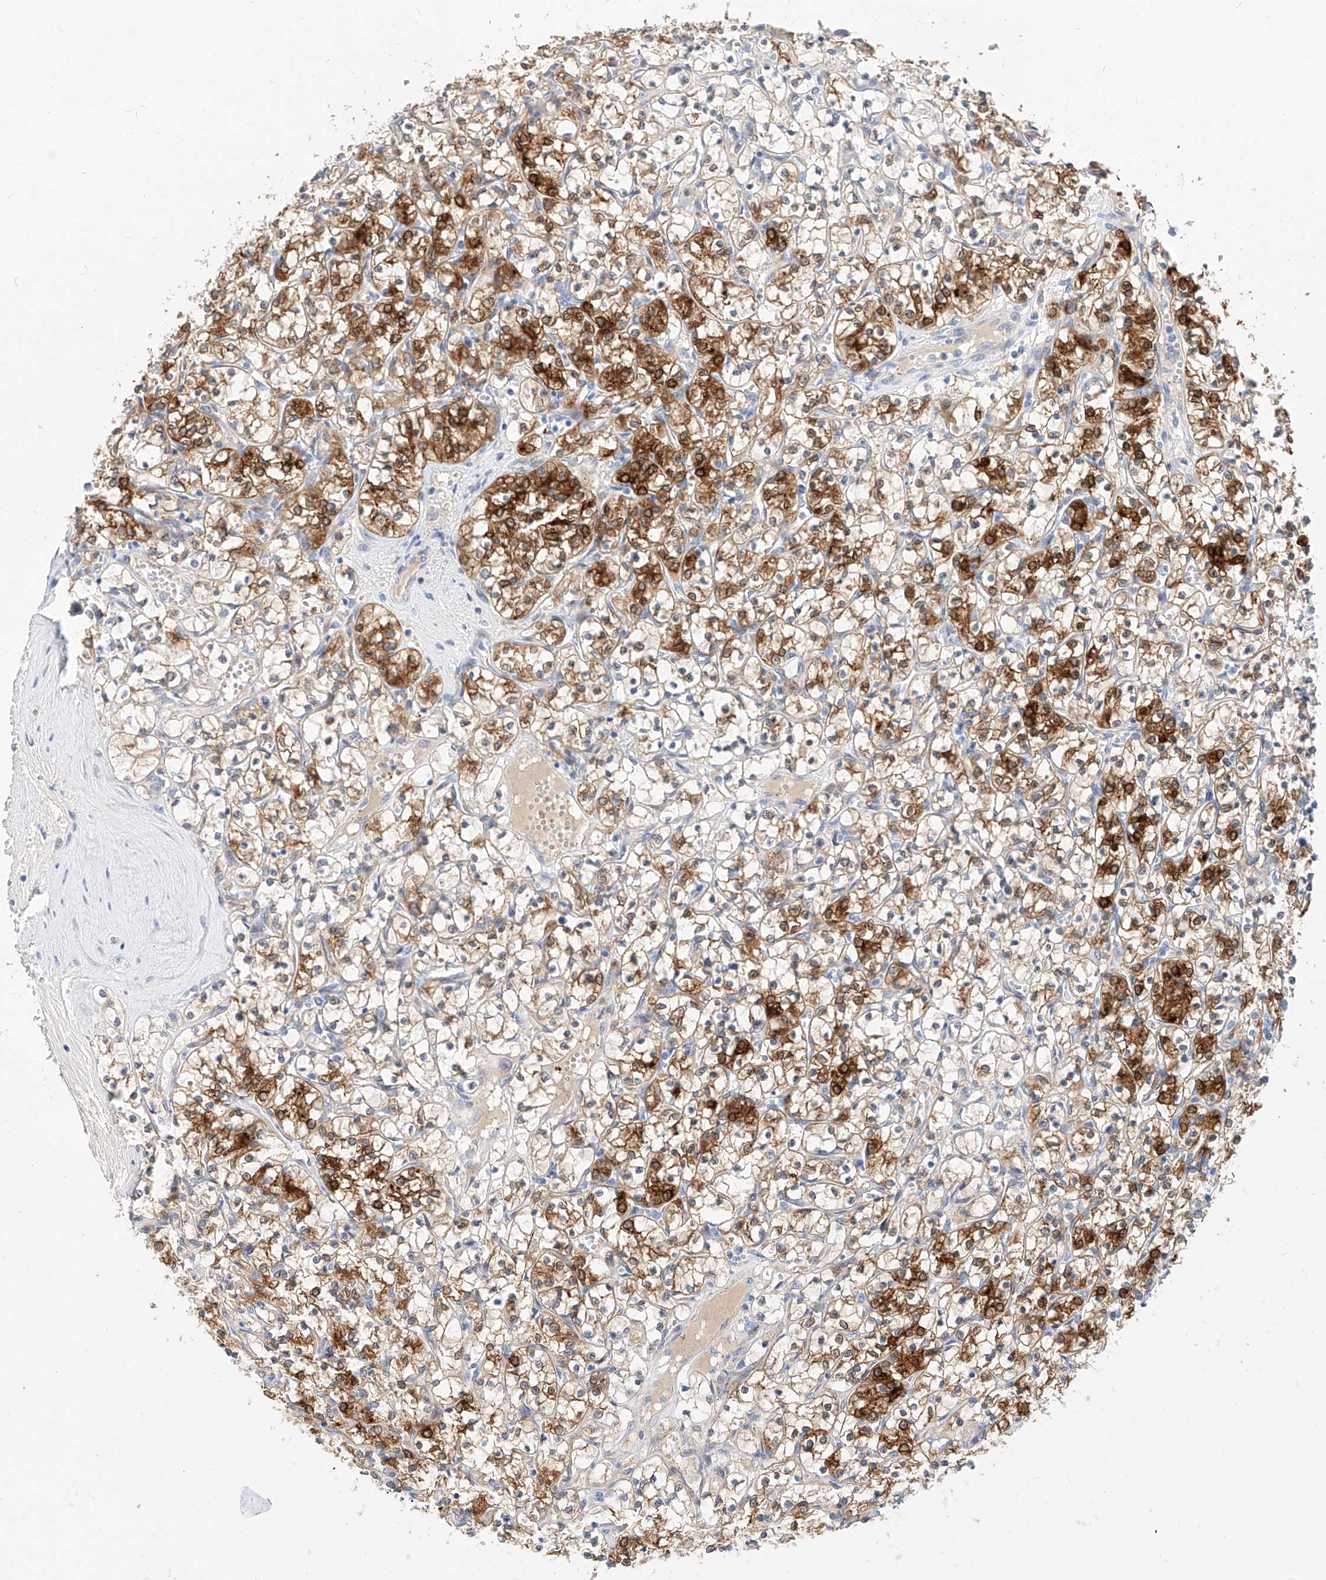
{"staining": {"intensity": "strong", "quantity": "25%-75%", "location": "cytoplasmic/membranous"}, "tissue": "renal cancer", "cell_type": "Tumor cells", "image_type": "cancer", "snomed": [{"axis": "morphology", "description": "Adenocarcinoma, NOS"}, {"axis": "topography", "description": "Kidney"}], "caption": "IHC image of human renal cancer stained for a protein (brown), which reveals high levels of strong cytoplasmic/membranous expression in about 25%-75% of tumor cells.", "gene": "MAP7", "patient": {"sex": "female", "age": 69}}